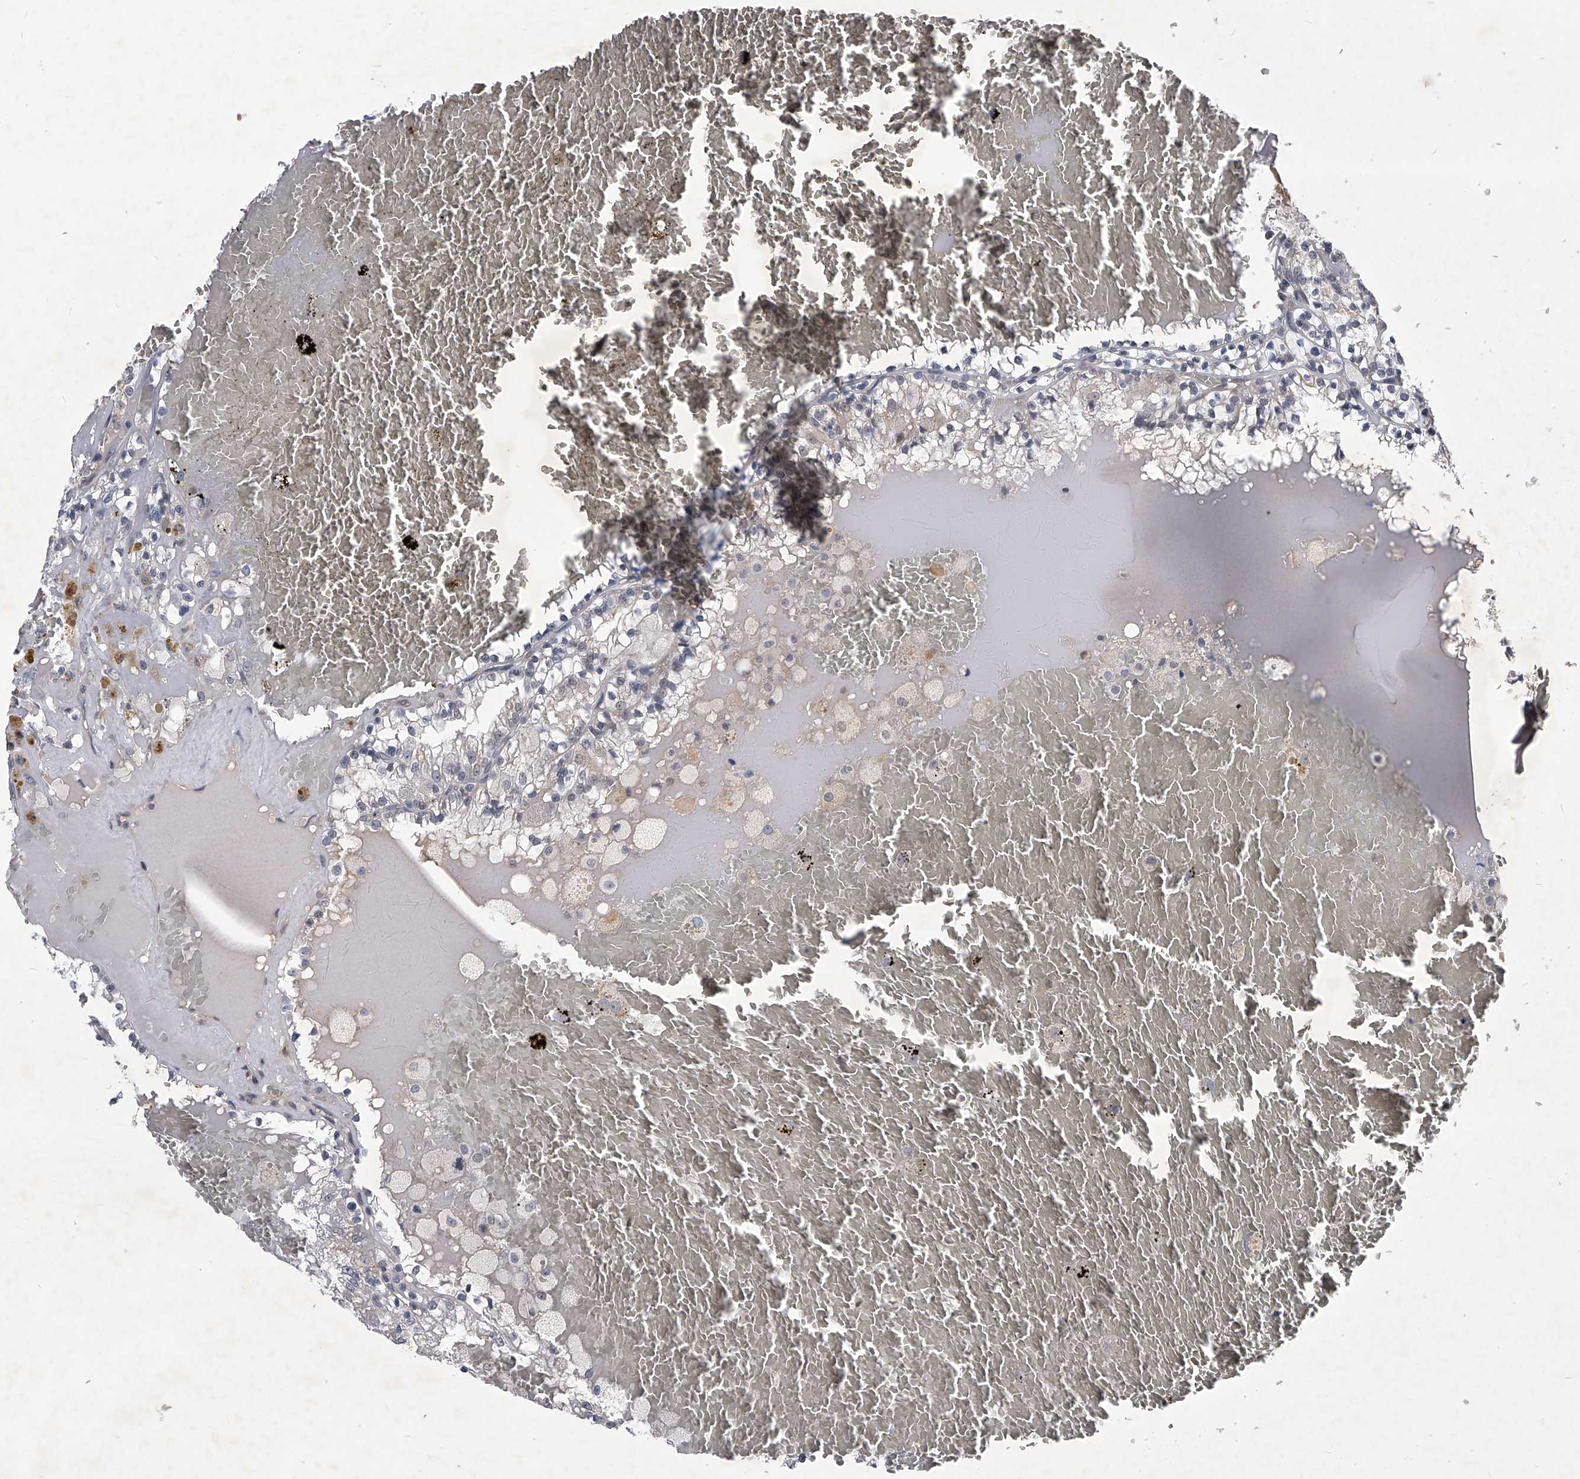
{"staining": {"intensity": "negative", "quantity": "none", "location": "none"}, "tissue": "renal cancer", "cell_type": "Tumor cells", "image_type": "cancer", "snomed": [{"axis": "morphology", "description": "Adenocarcinoma, NOS"}, {"axis": "topography", "description": "Kidney"}], "caption": "Immunohistochemistry photomicrograph of human renal adenocarcinoma stained for a protein (brown), which exhibits no expression in tumor cells.", "gene": "ZNF76", "patient": {"sex": "female", "age": 56}}